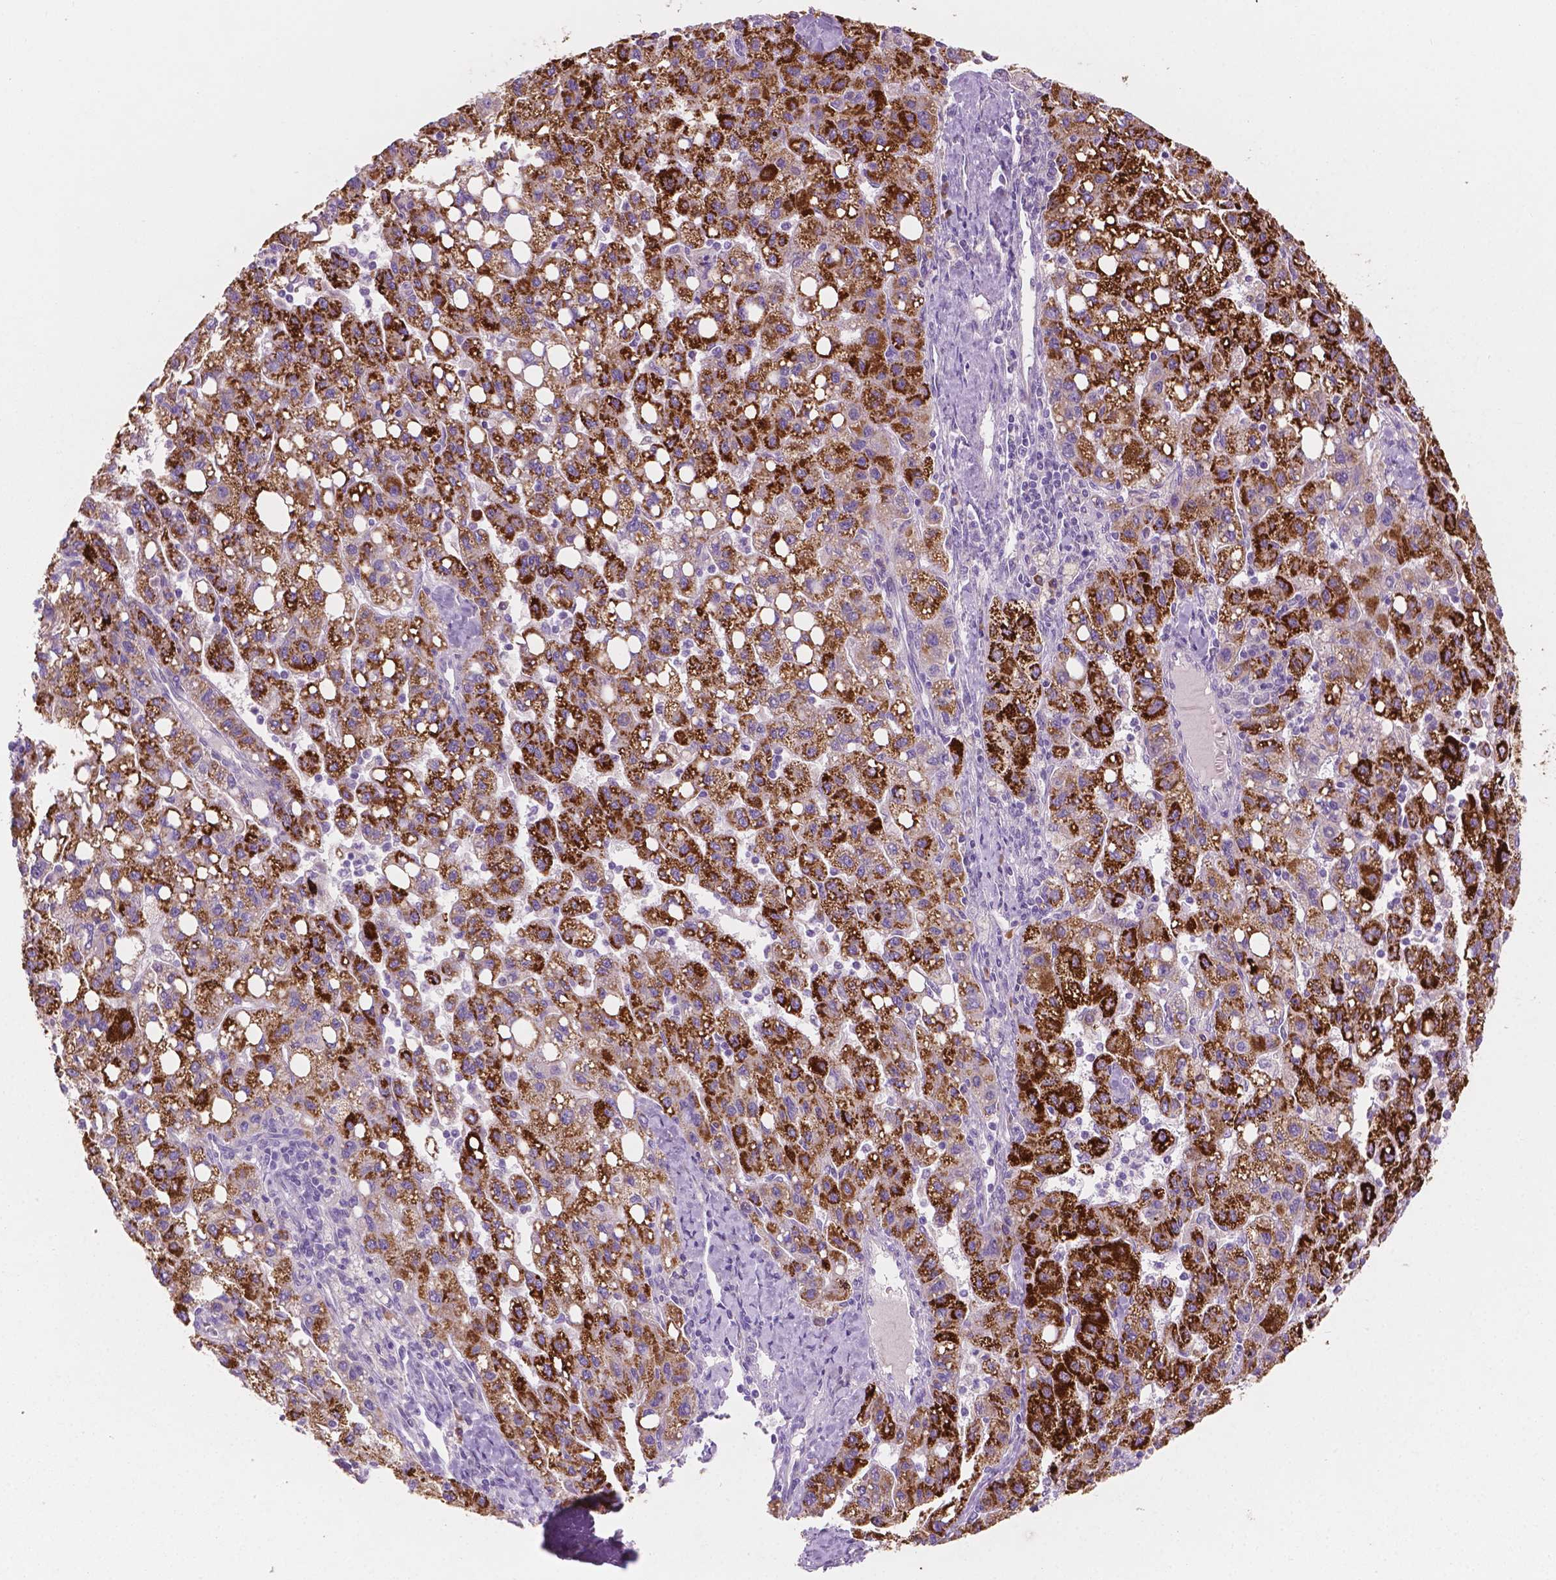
{"staining": {"intensity": "strong", "quantity": ">75%", "location": "cytoplasmic/membranous"}, "tissue": "liver cancer", "cell_type": "Tumor cells", "image_type": "cancer", "snomed": [{"axis": "morphology", "description": "Carcinoma, Hepatocellular, NOS"}, {"axis": "topography", "description": "Liver"}], "caption": "Liver hepatocellular carcinoma stained for a protein (brown) reveals strong cytoplasmic/membranous positive positivity in approximately >75% of tumor cells.", "gene": "LRP1B", "patient": {"sex": "female", "age": 82}}